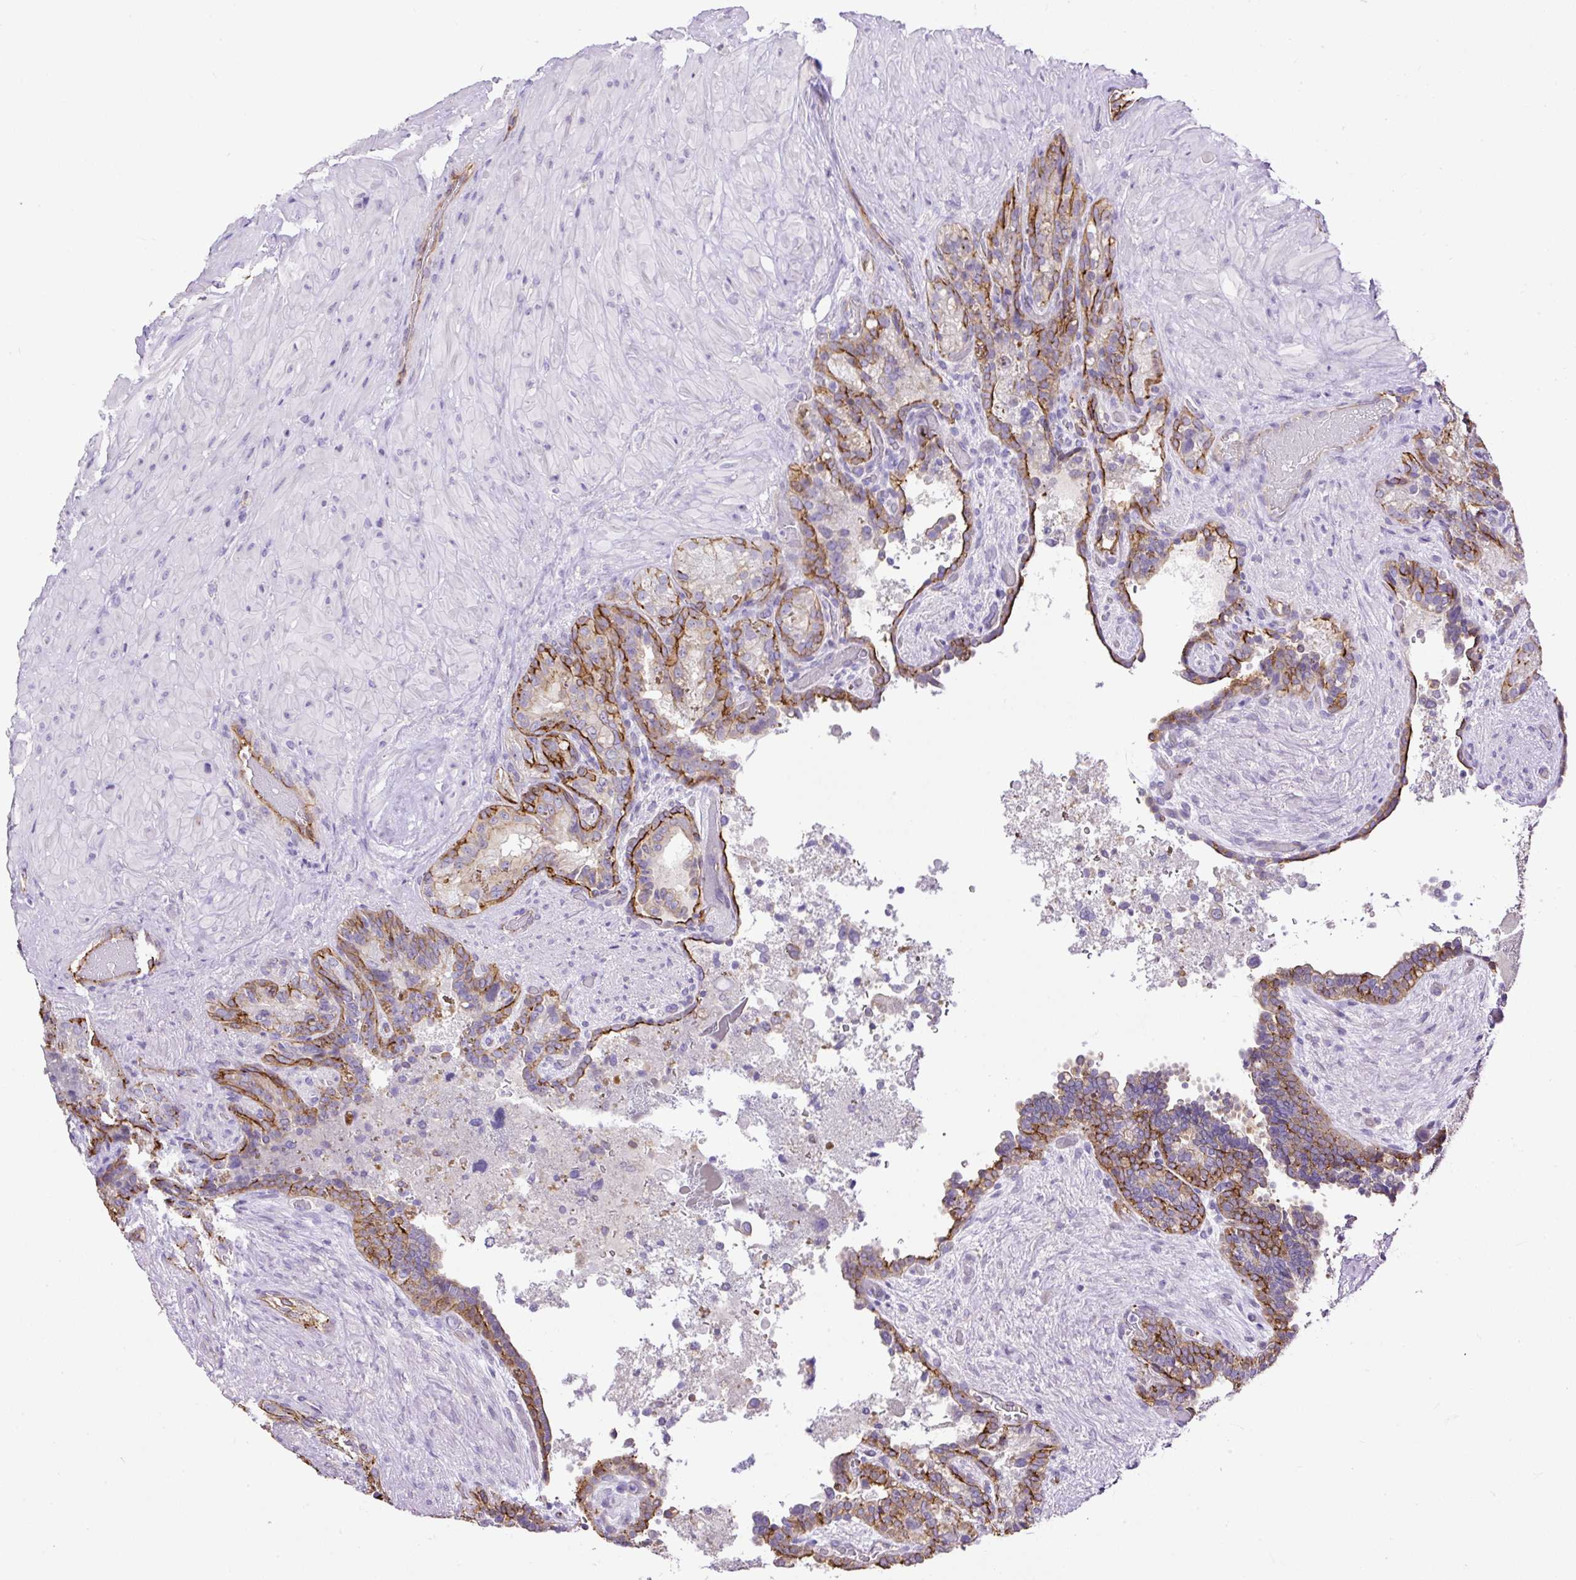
{"staining": {"intensity": "strong", "quantity": "25%-75%", "location": "cytoplasmic/membranous"}, "tissue": "seminal vesicle", "cell_type": "Glandular cells", "image_type": "normal", "snomed": [{"axis": "morphology", "description": "Normal tissue, NOS"}, {"axis": "topography", "description": "Seminal veicle"}], "caption": "Strong cytoplasmic/membranous positivity is appreciated in approximately 25%-75% of glandular cells in benign seminal vesicle.", "gene": "MAGEB16", "patient": {"sex": "male", "age": 69}}